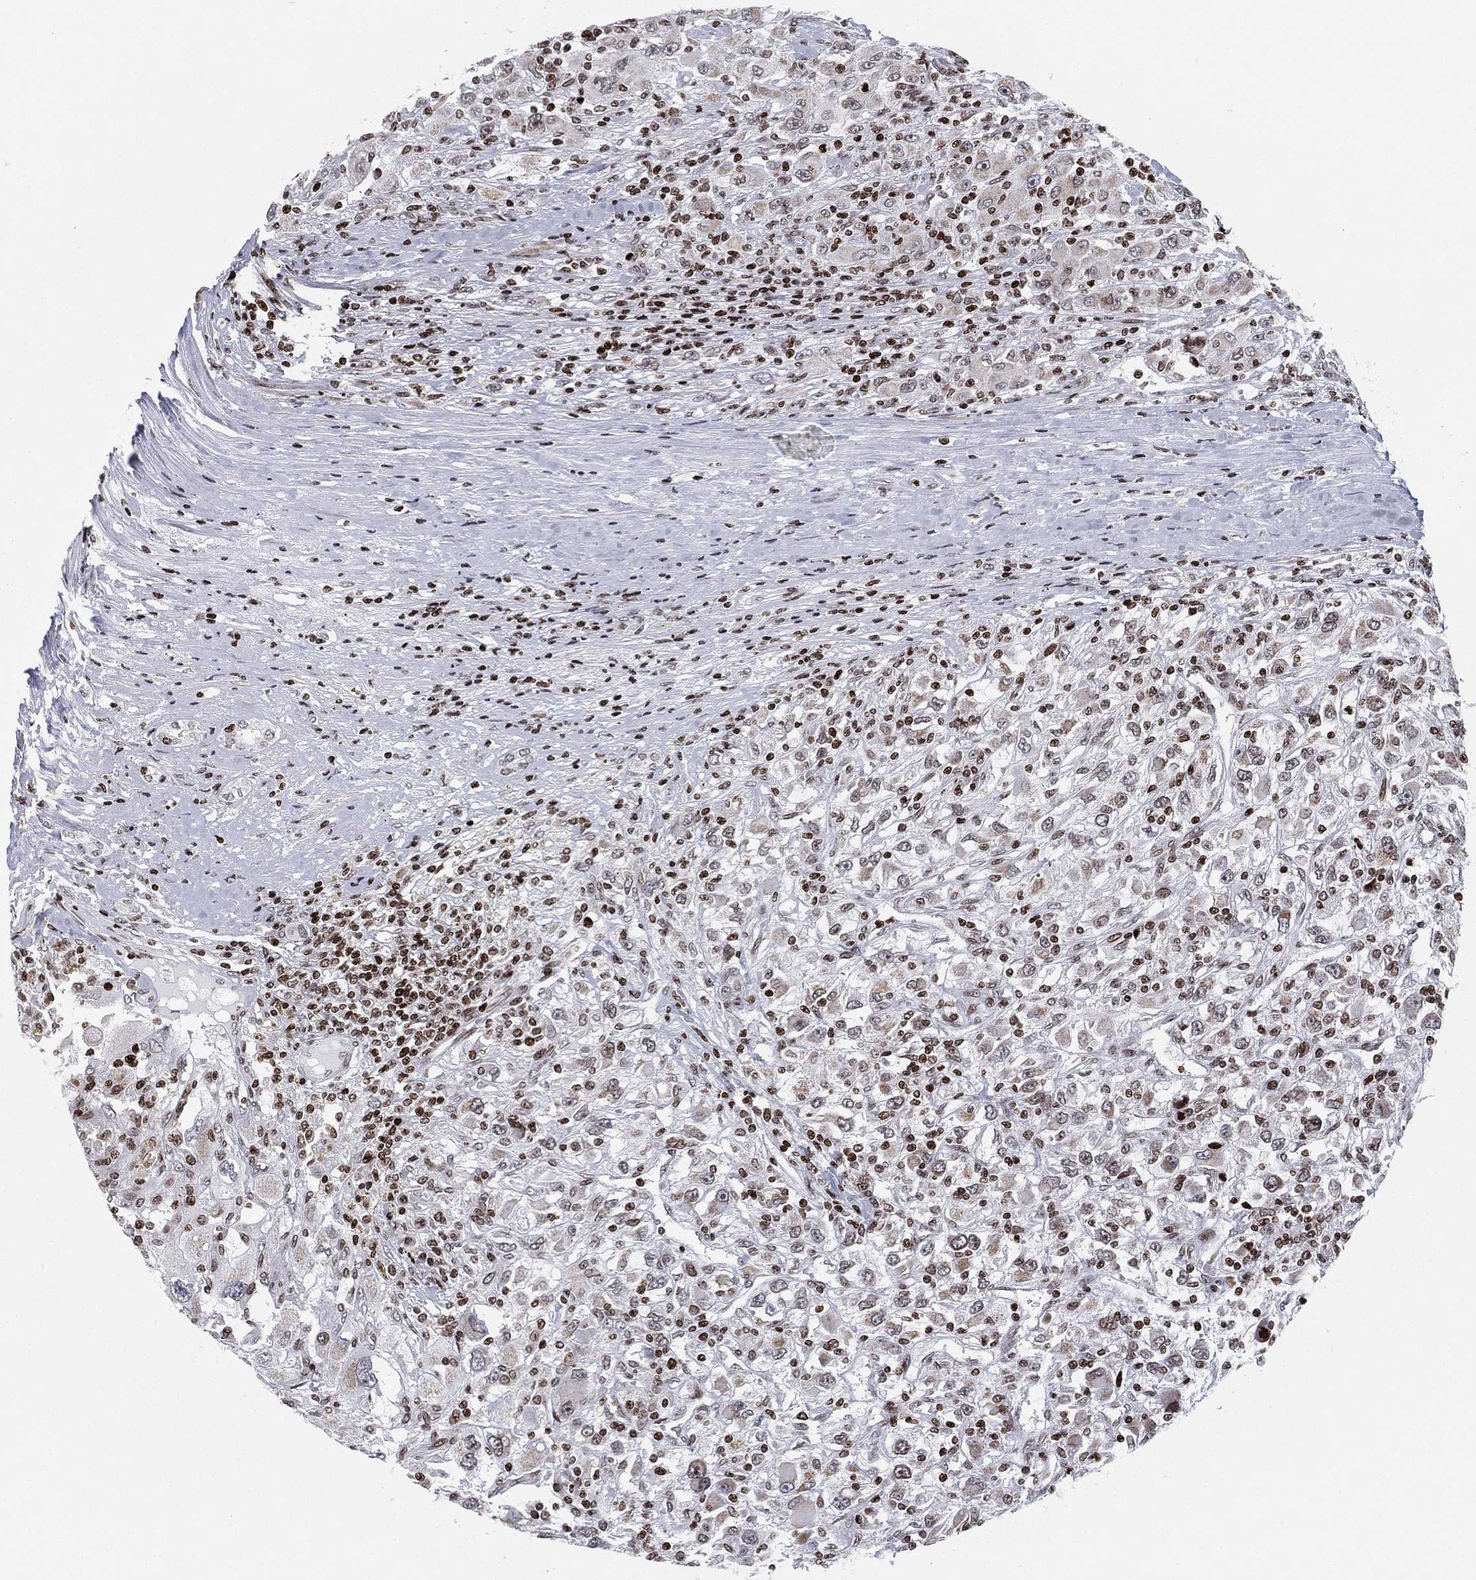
{"staining": {"intensity": "weak", "quantity": "<25%", "location": "cytoplasmic/membranous,nuclear"}, "tissue": "renal cancer", "cell_type": "Tumor cells", "image_type": "cancer", "snomed": [{"axis": "morphology", "description": "Adenocarcinoma, NOS"}, {"axis": "topography", "description": "Kidney"}], "caption": "Tumor cells are negative for brown protein staining in renal adenocarcinoma.", "gene": "MFSD14A", "patient": {"sex": "female", "age": 67}}